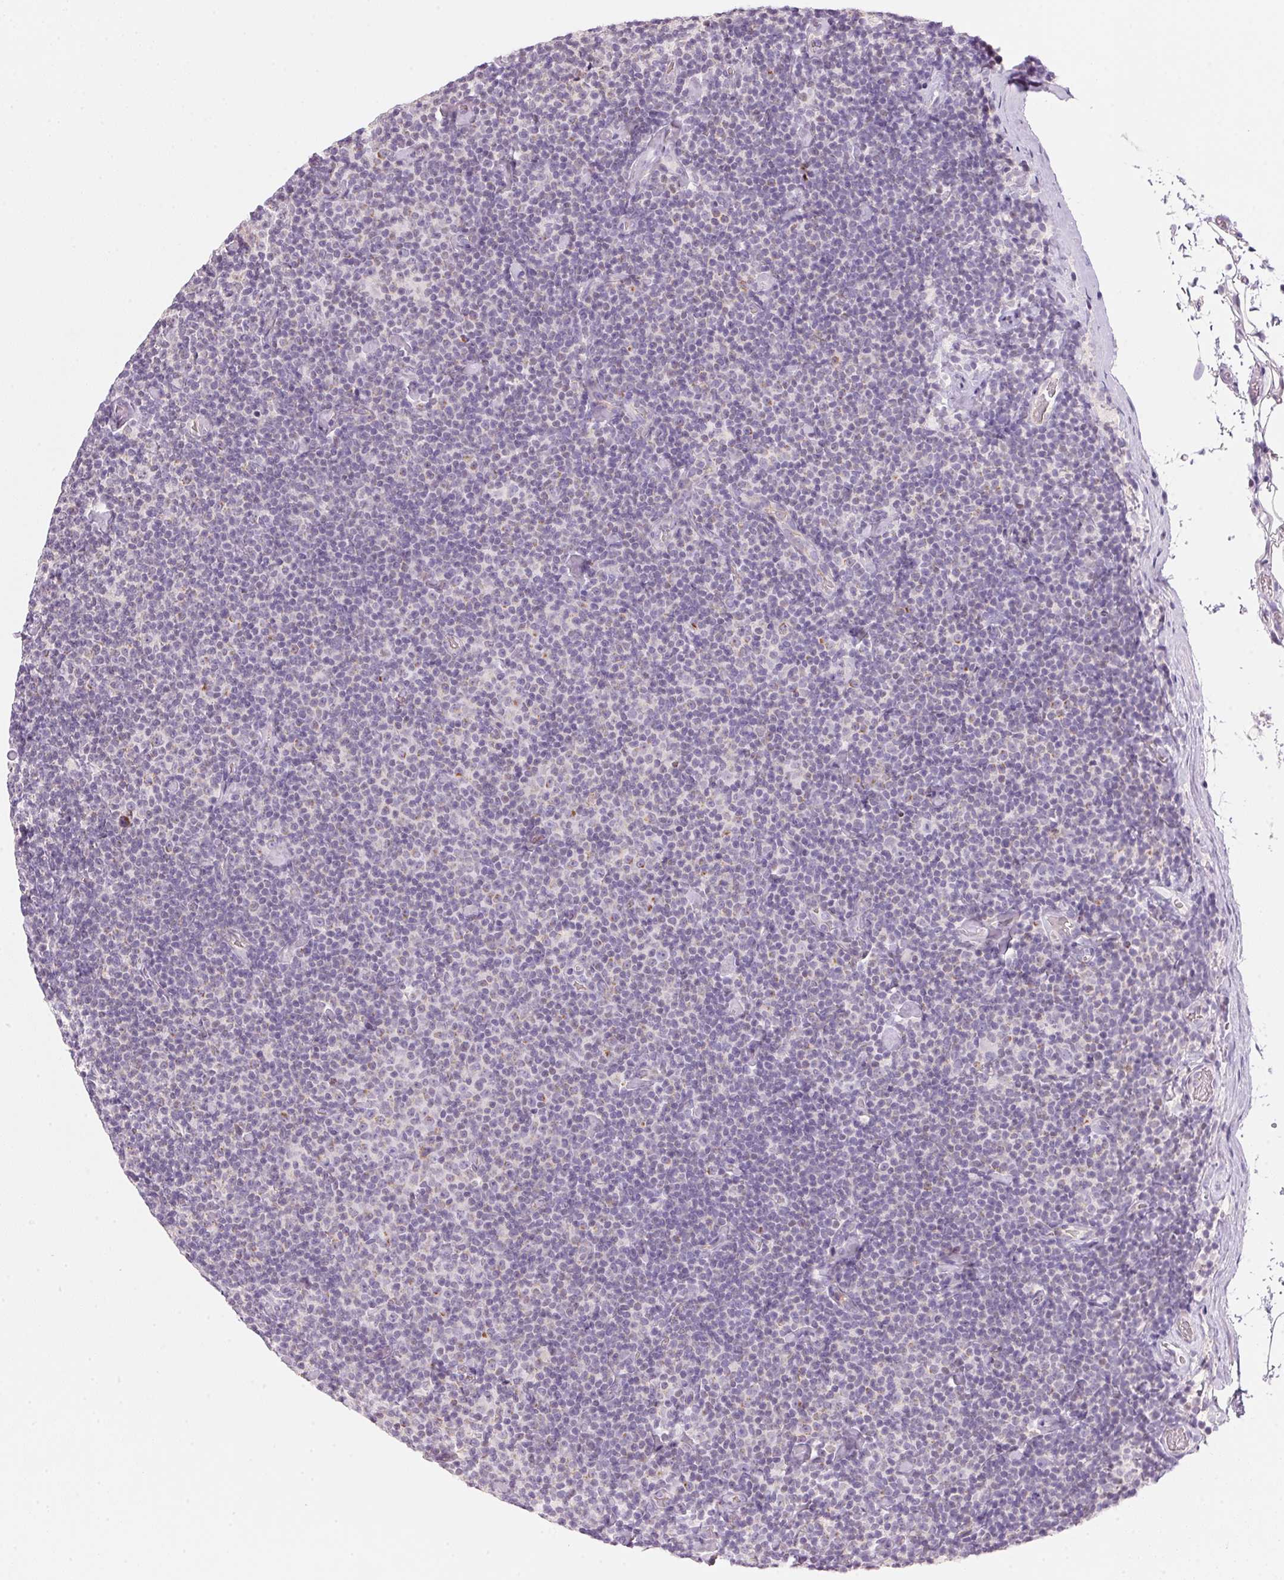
{"staining": {"intensity": "negative", "quantity": "none", "location": "none"}, "tissue": "lymphoma", "cell_type": "Tumor cells", "image_type": "cancer", "snomed": [{"axis": "morphology", "description": "Malignant lymphoma, non-Hodgkin's type, Low grade"}, {"axis": "topography", "description": "Lymph node"}], "caption": "An immunohistochemistry (IHC) photomicrograph of lymphoma is shown. There is no staining in tumor cells of lymphoma.", "gene": "CYP11B1", "patient": {"sex": "male", "age": 81}}